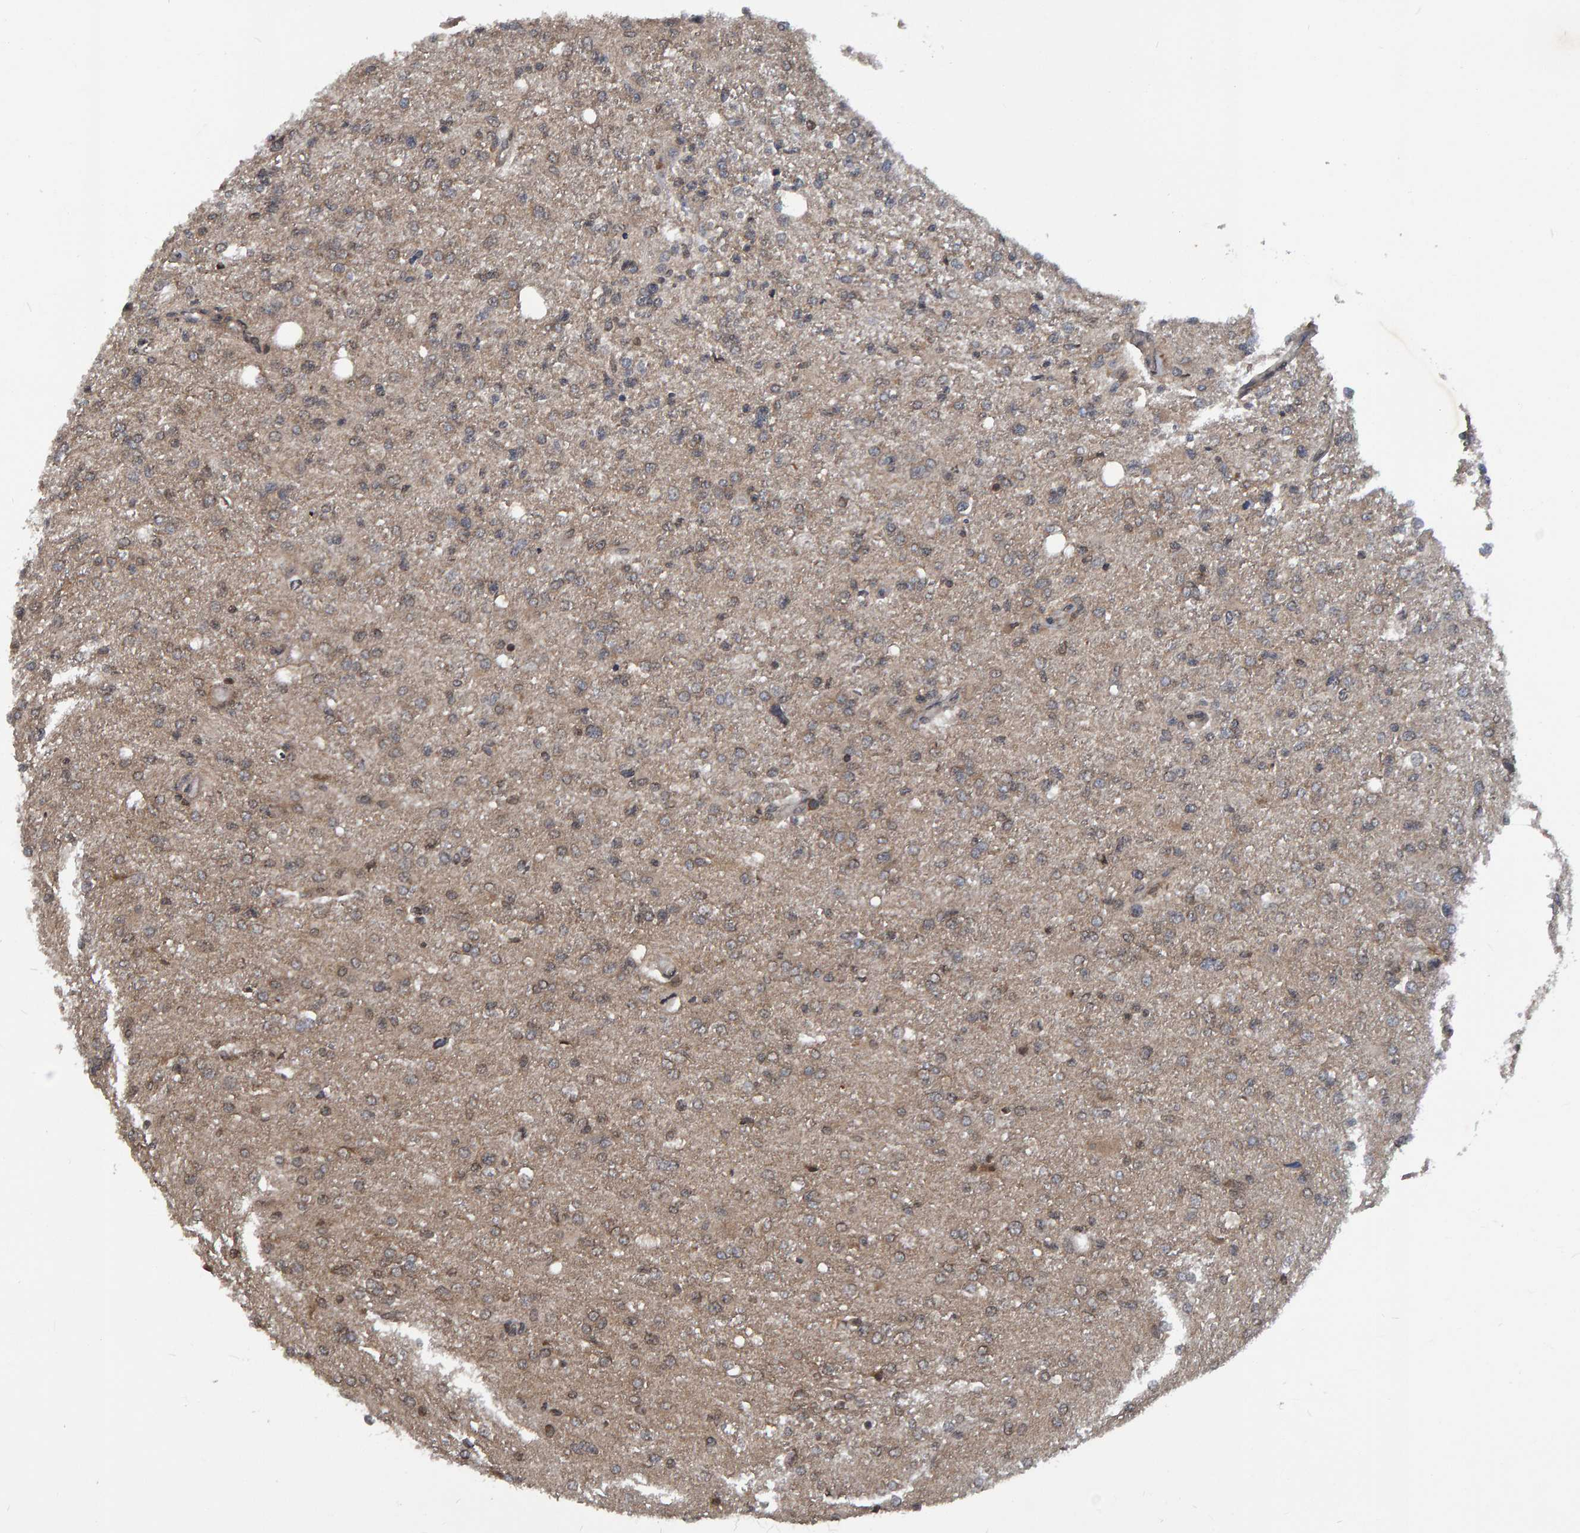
{"staining": {"intensity": "weak", "quantity": ">75%", "location": "cytoplasmic/membranous"}, "tissue": "glioma", "cell_type": "Tumor cells", "image_type": "cancer", "snomed": [{"axis": "morphology", "description": "Glioma, malignant, High grade"}, {"axis": "topography", "description": "Cerebral cortex"}], "caption": "This is a photomicrograph of immunohistochemistry (IHC) staining of glioma, which shows weak expression in the cytoplasmic/membranous of tumor cells.", "gene": "GAB2", "patient": {"sex": "male", "age": 76}}